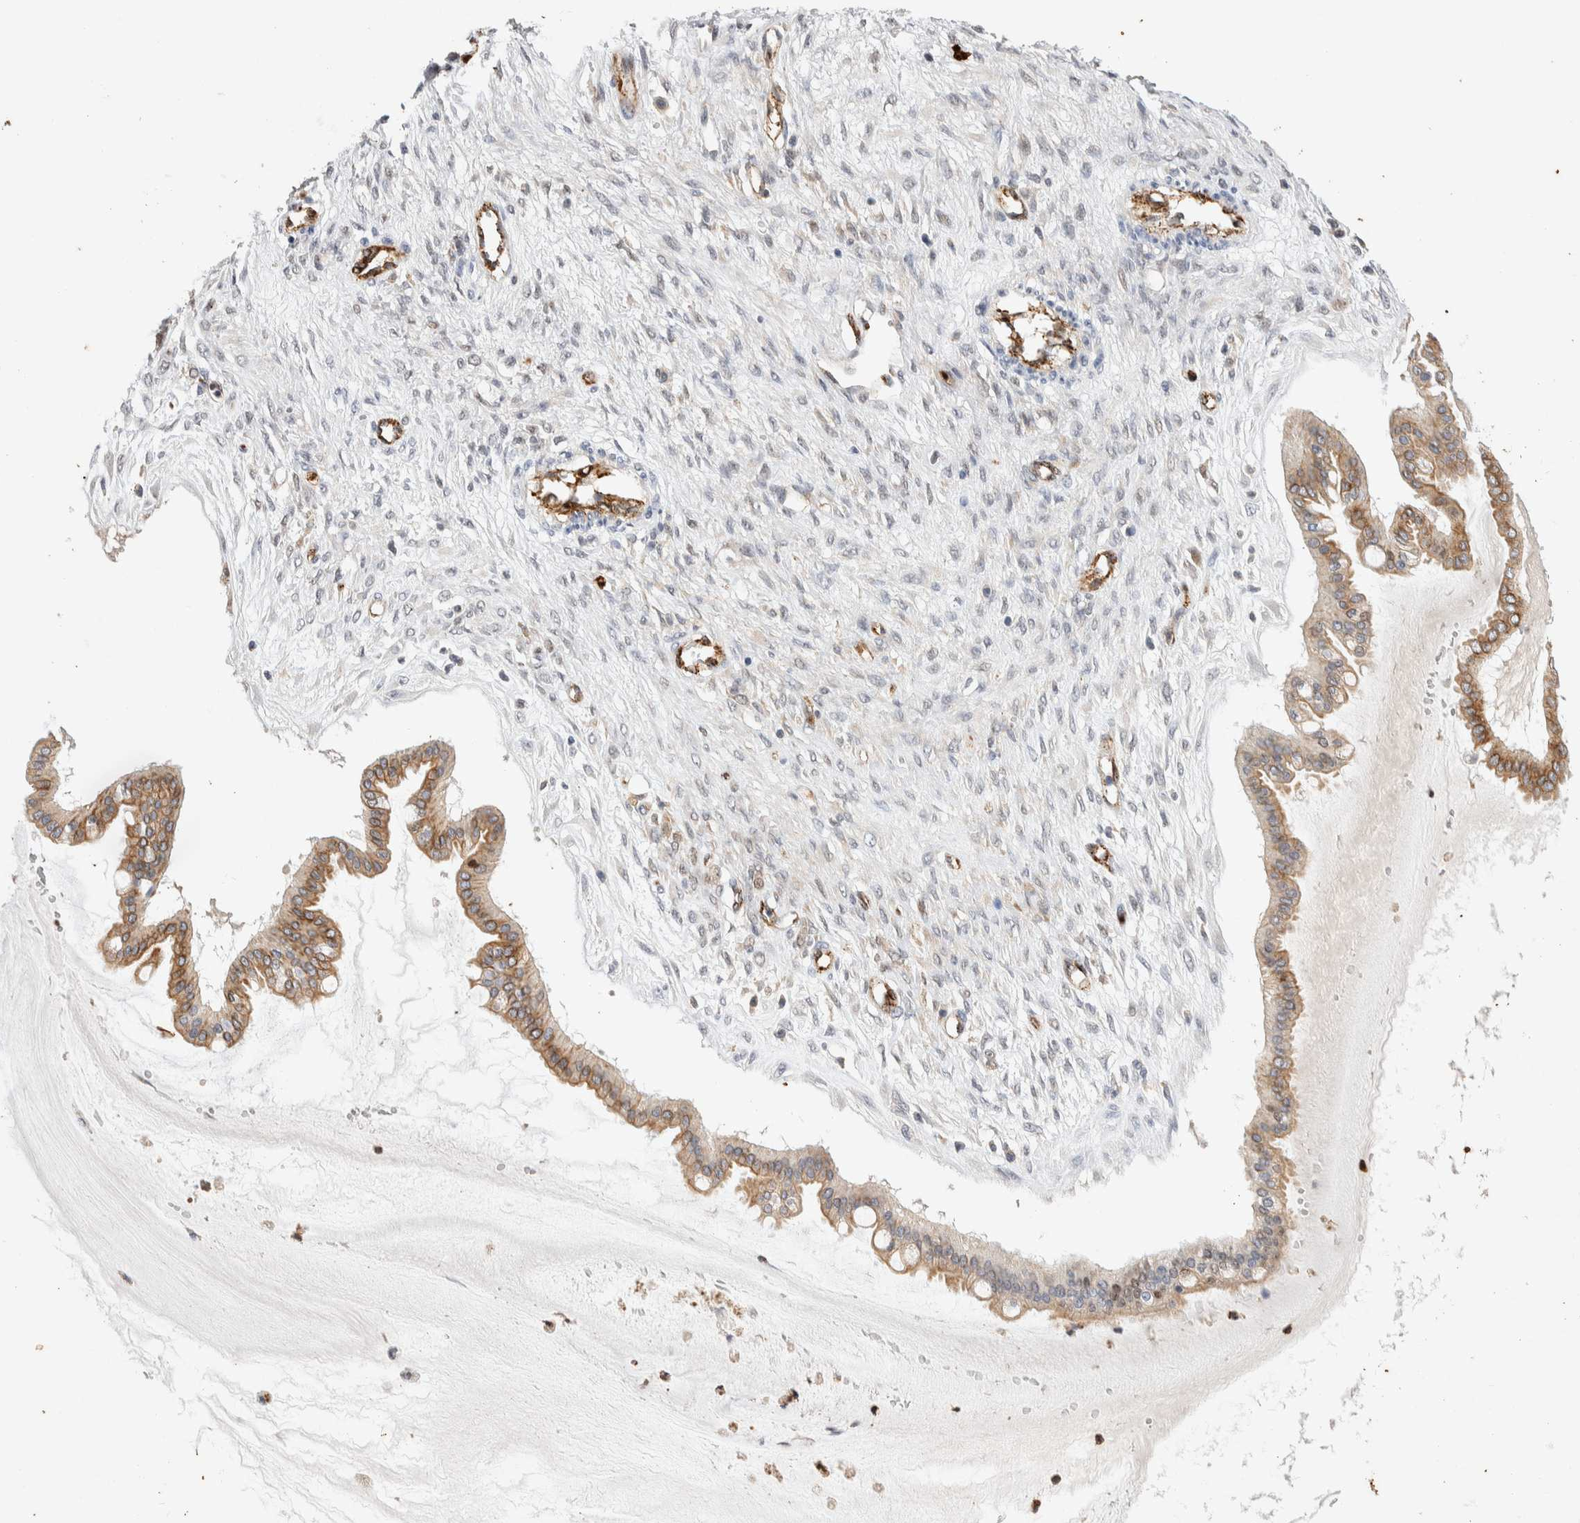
{"staining": {"intensity": "weak", "quantity": ">75%", "location": "cytoplasmic/membranous"}, "tissue": "ovarian cancer", "cell_type": "Tumor cells", "image_type": "cancer", "snomed": [{"axis": "morphology", "description": "Cystadenocarcinoma, mucinous, NOS"}, {"axis": "topography", "description": "Ovary"}], "caption": "DAB (3,3'-diaminobenzidine) immunohistochemical staining of mucinous cystadenocarcinoma (ovarian) demonstrates weak cytoplasmic/membranous protein positivity in approximately >75% of tumor cells.", "gene": "NSMAF", "patient": {"sex": "female", "age": 73}}